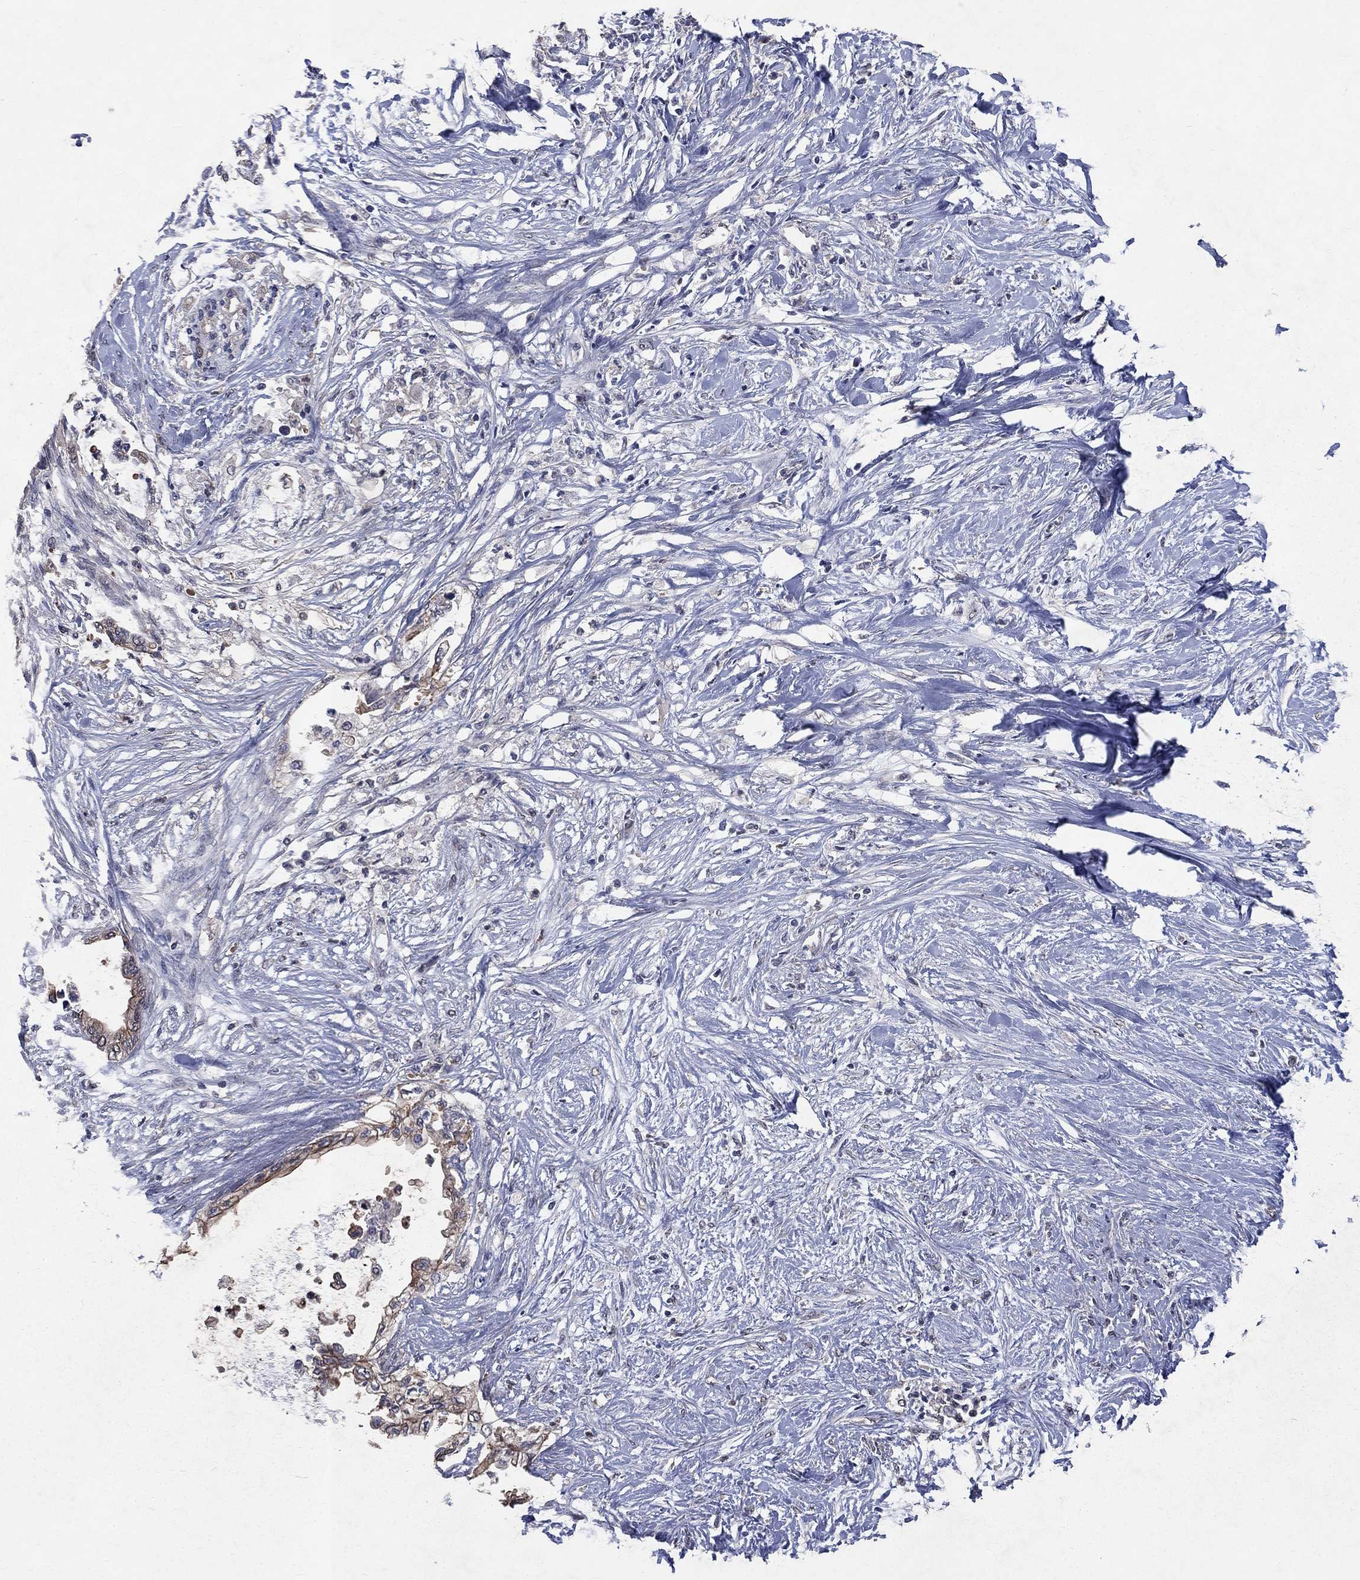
{"staining": {"intensity": "moderate", "quantity": "<25%", "location": "cytoplasmic/membranous"}, "tissue": "pancreatic cancer", "cell_type": "Tumor cells", "image_type": "cancer", "snomed": [{"axis": "morphology", "description": "Normal tissue, NOS"}, {"axis": "morphology", "description": "Adenocarcinoma, NOS"}, {"axis": "topography", "description": "Pancreas"}, {"axis": "topography", "description": "Duodenum"}], "caption": "A photomicrograph showing moderate cytoplasmic/membranous expression in approximately <25% of tumor cells in adenocarcinoma (pancreatic), as visualized by brown immunohistochemical staining.", "gene": "CHST5", "patient": {"sex": "female", "age": 60}}